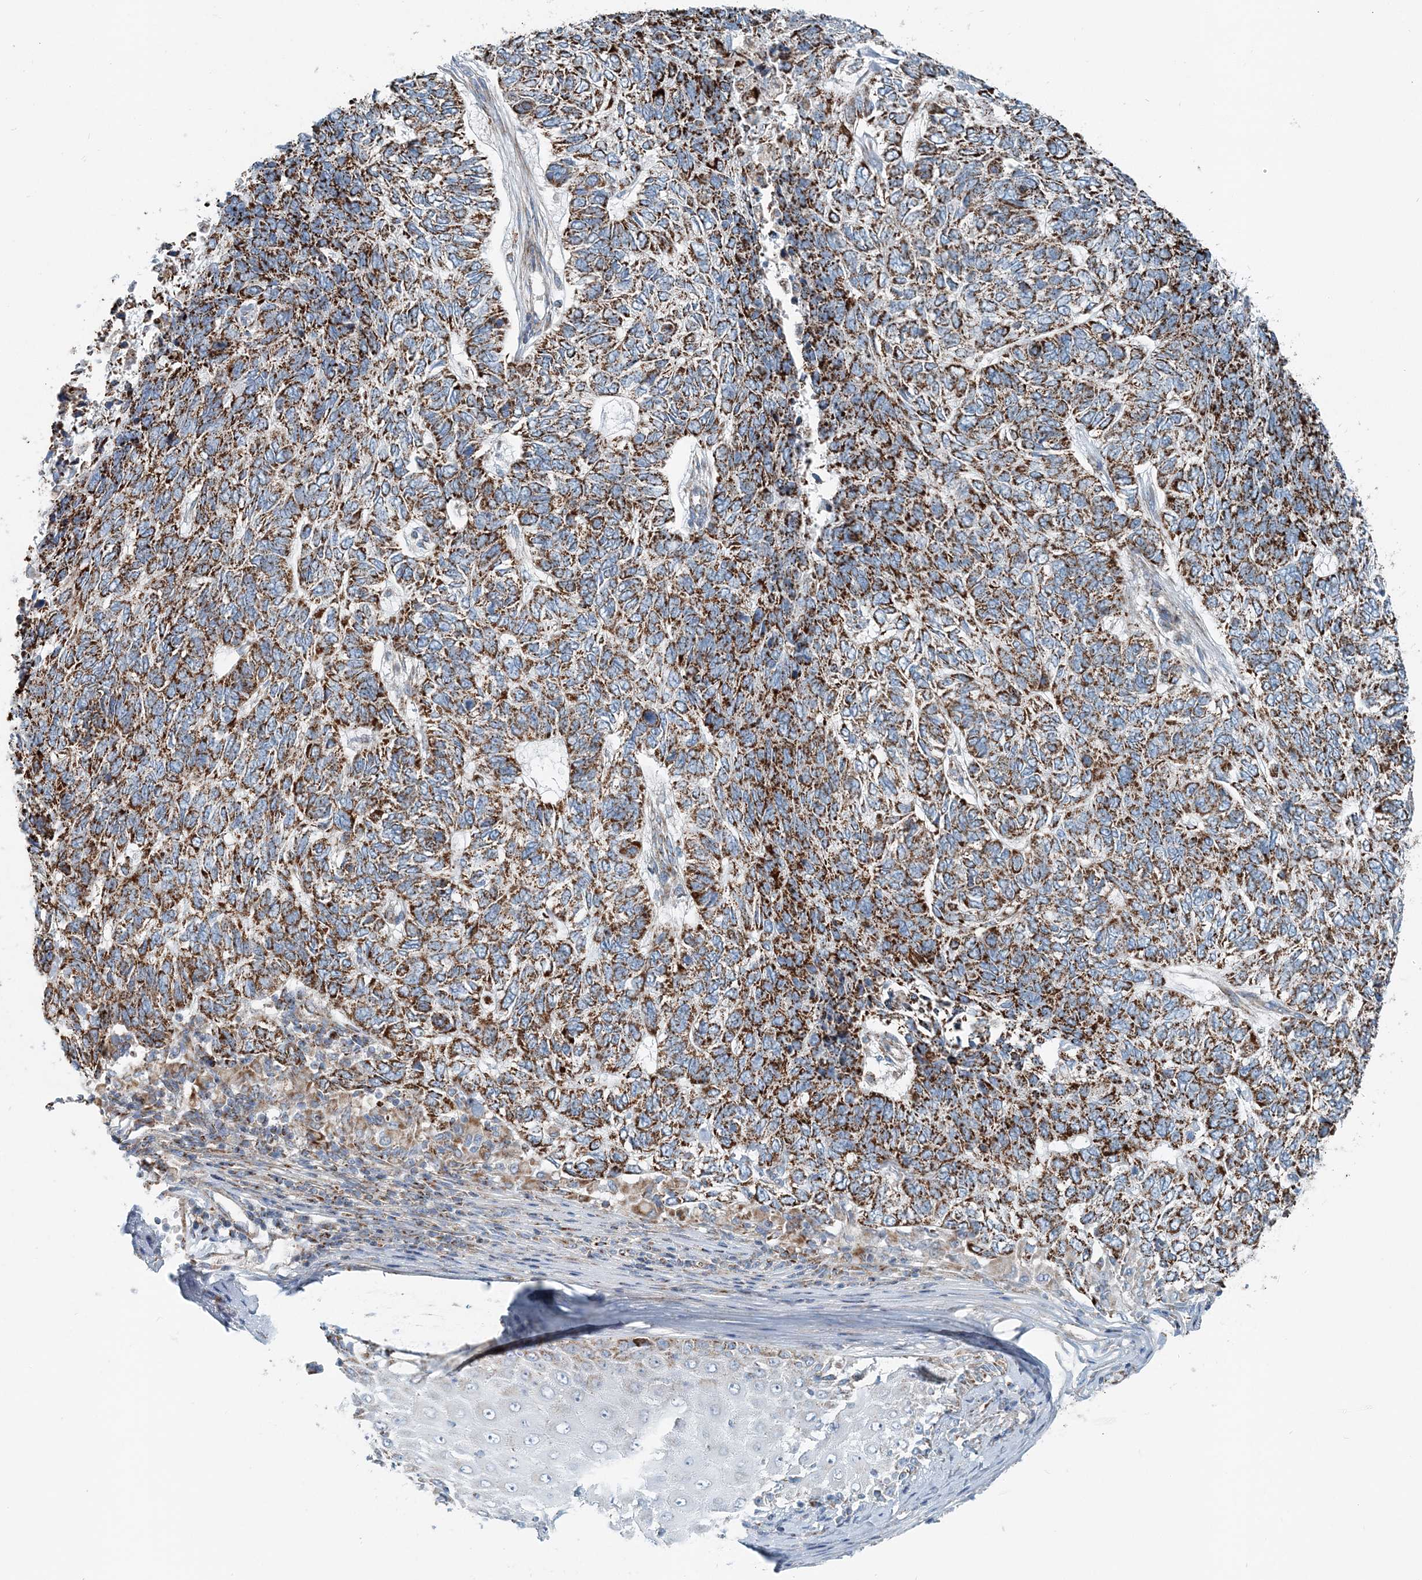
{"staining": {"intensity": "strong", "quantity": ">75%", "location": "cytoplasmic/membranous"}, "tissue": "skin cancer", "cell_type": "Tumor cells", "image_type": "cancer", "snomed": [{"axis": "morphology", "description": "Basal cell carcinoma"}, {"axis": "topography", "description": "Skin"}], "caption": "This photomicrograph displays immunohistochemistry (IHC) staining of human skin cancer, with high strong cytoplasmic/membranous expression in approximately >75% of tumor cells.", "gene": "INTU", "patient": {"sex": "female", "age": 65}}